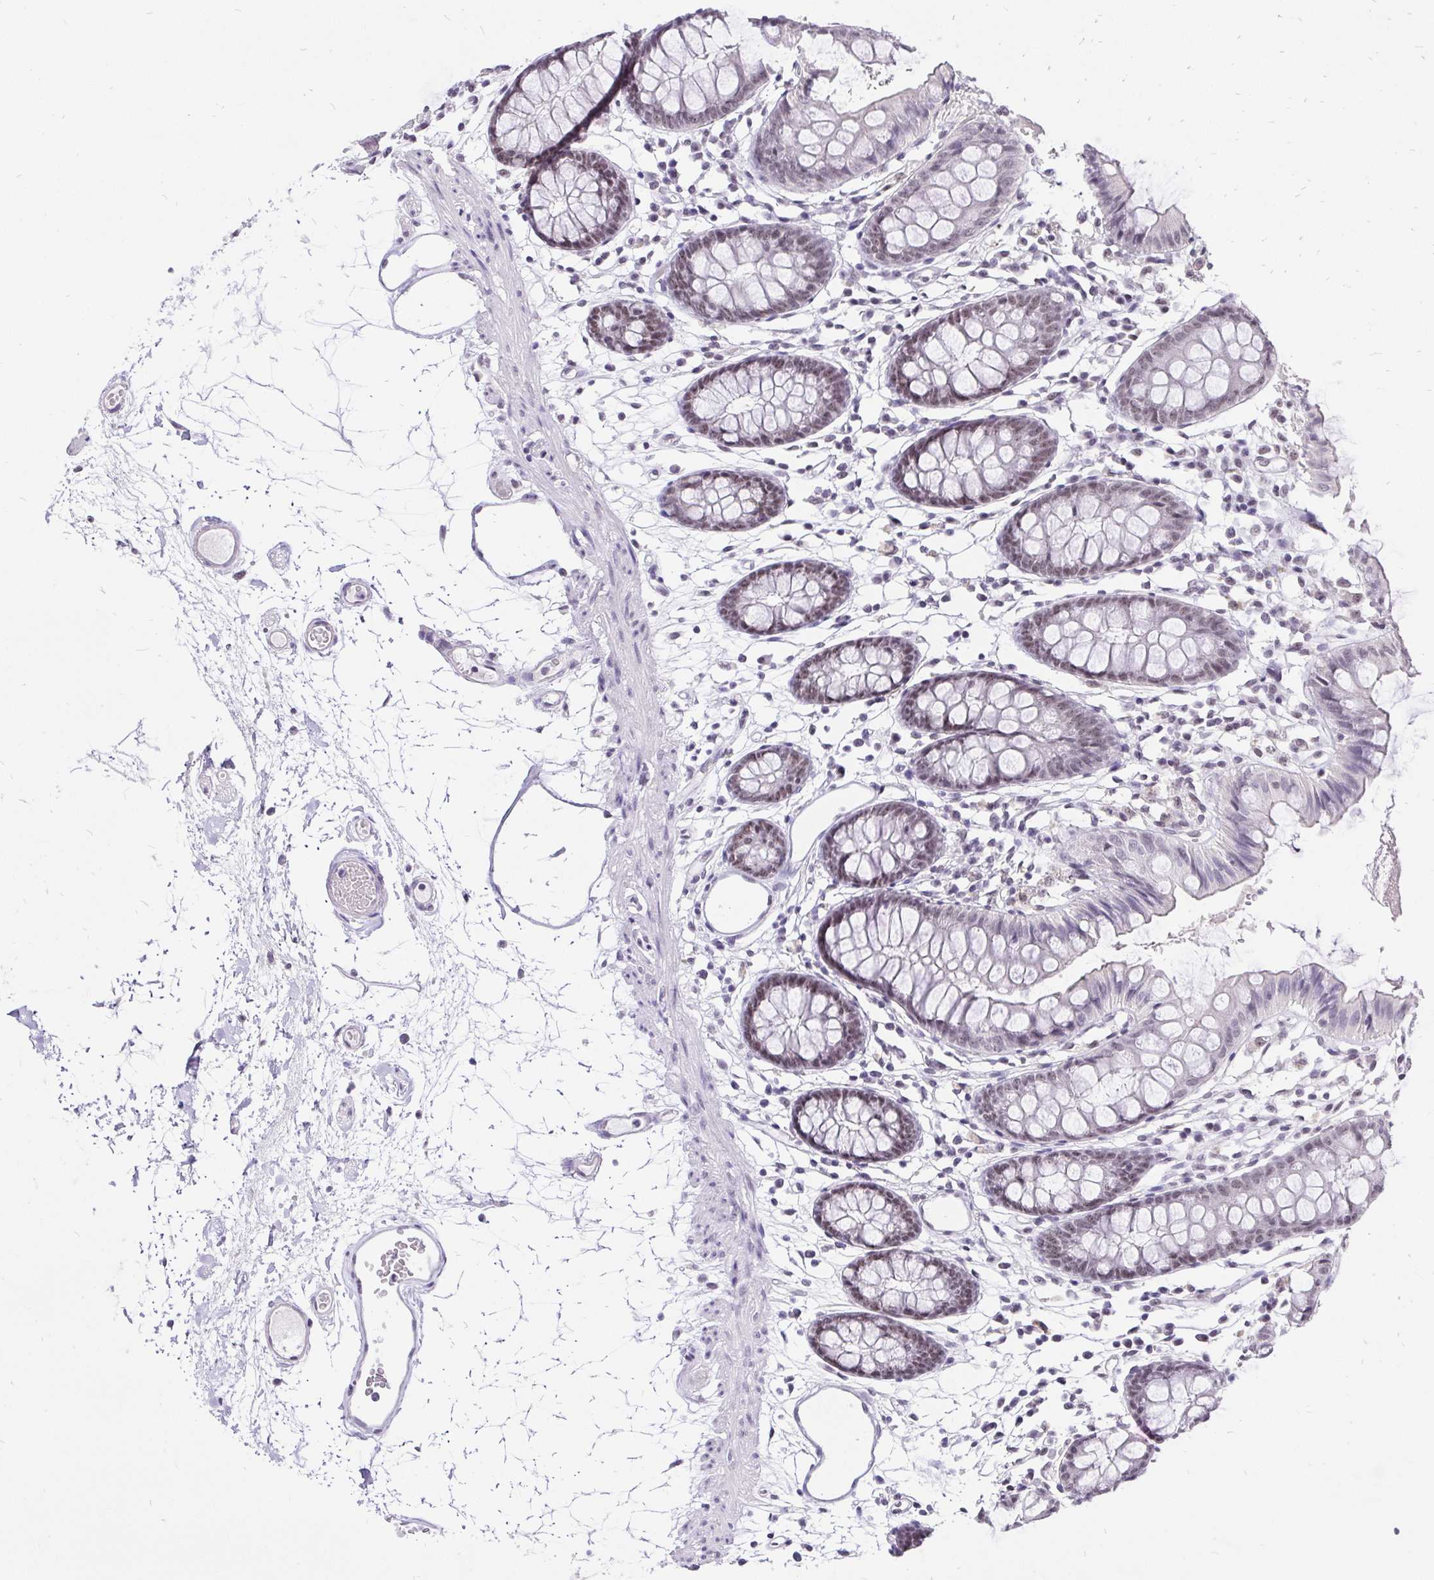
{"staining": {"intensity": "weak", "quantity": "25%-75%", "location": "nuclear"}, "tissue": "colon", "cell_type": "Endothelial cells", "image_type": "normal", "snomed": [{"axis": "morphology", "description": "Normal tissue, NOS"}, {"axis": "topography", "description": "Colon"}], "caption": "Weak nuclear positivity for a protein is identified in about 25%-75% of endothelial cells of unremarkable colon using immunohistochemistry.", "gene": "ZNF860", "patient": {"sex": "female", "age": 84}}